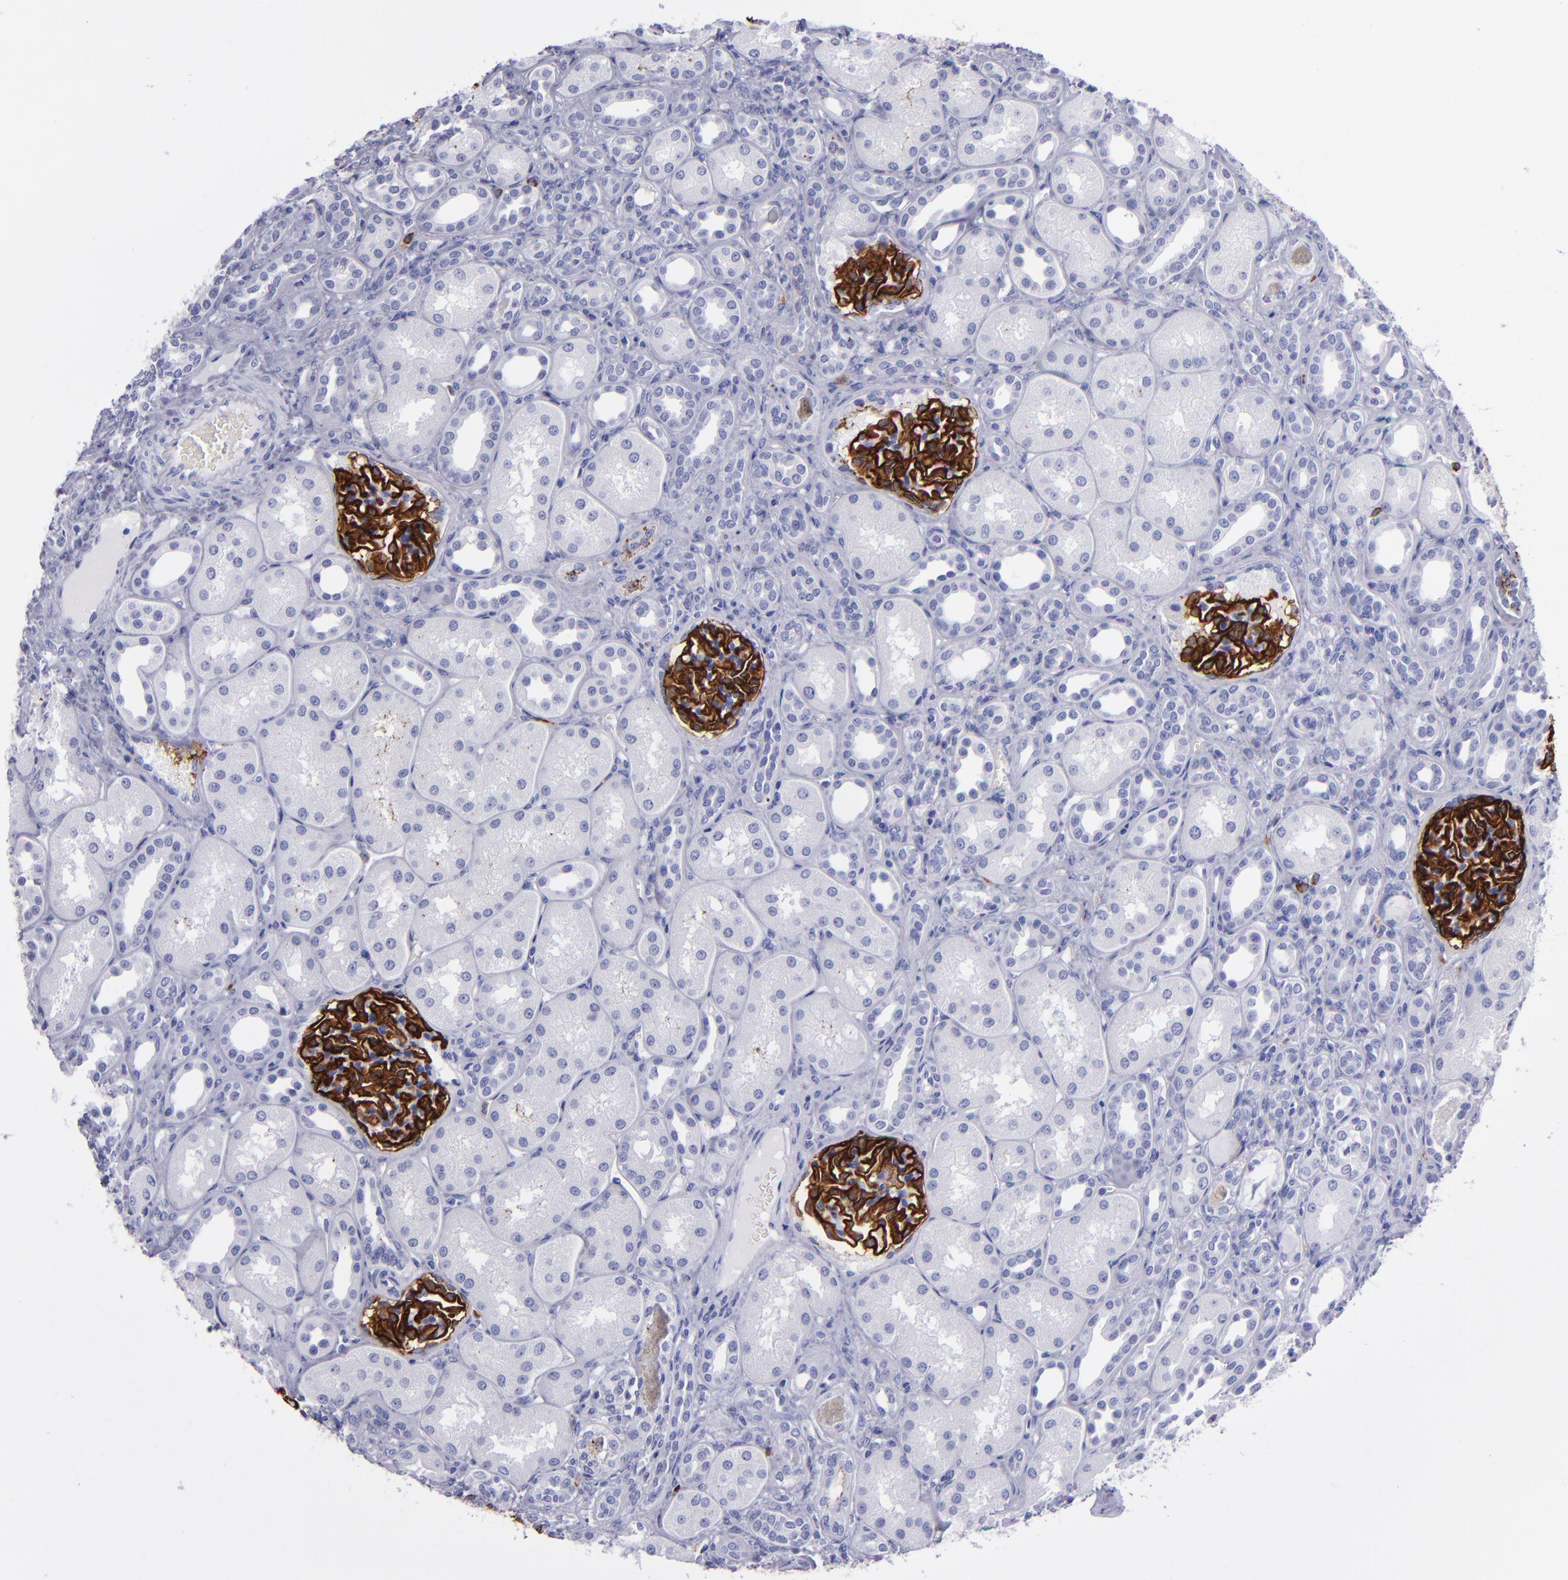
{"staining": {"intensity": "strong", "quantity": ">75%", "location": "cytoplasmic/membranous"}, "tissue": "kidney", "cell_type": "Cells in glomeruli", "image_type": "normal", "snomed": [{"axis": "morphology", "description": "Normal tissue, NOS"}, {"axis": "topography", "description": "Kidney"}], "caption": "Immunohistochemical staining of normal human kidney shows high levels of strong cytoplasmic/membranous expression in about >75% of cells in glomeruli. (brown staining indicates protein expression, while blue staining denotes nuclei).", "gene": "CR1", "patient": {"sex": "male", "age": 7}}